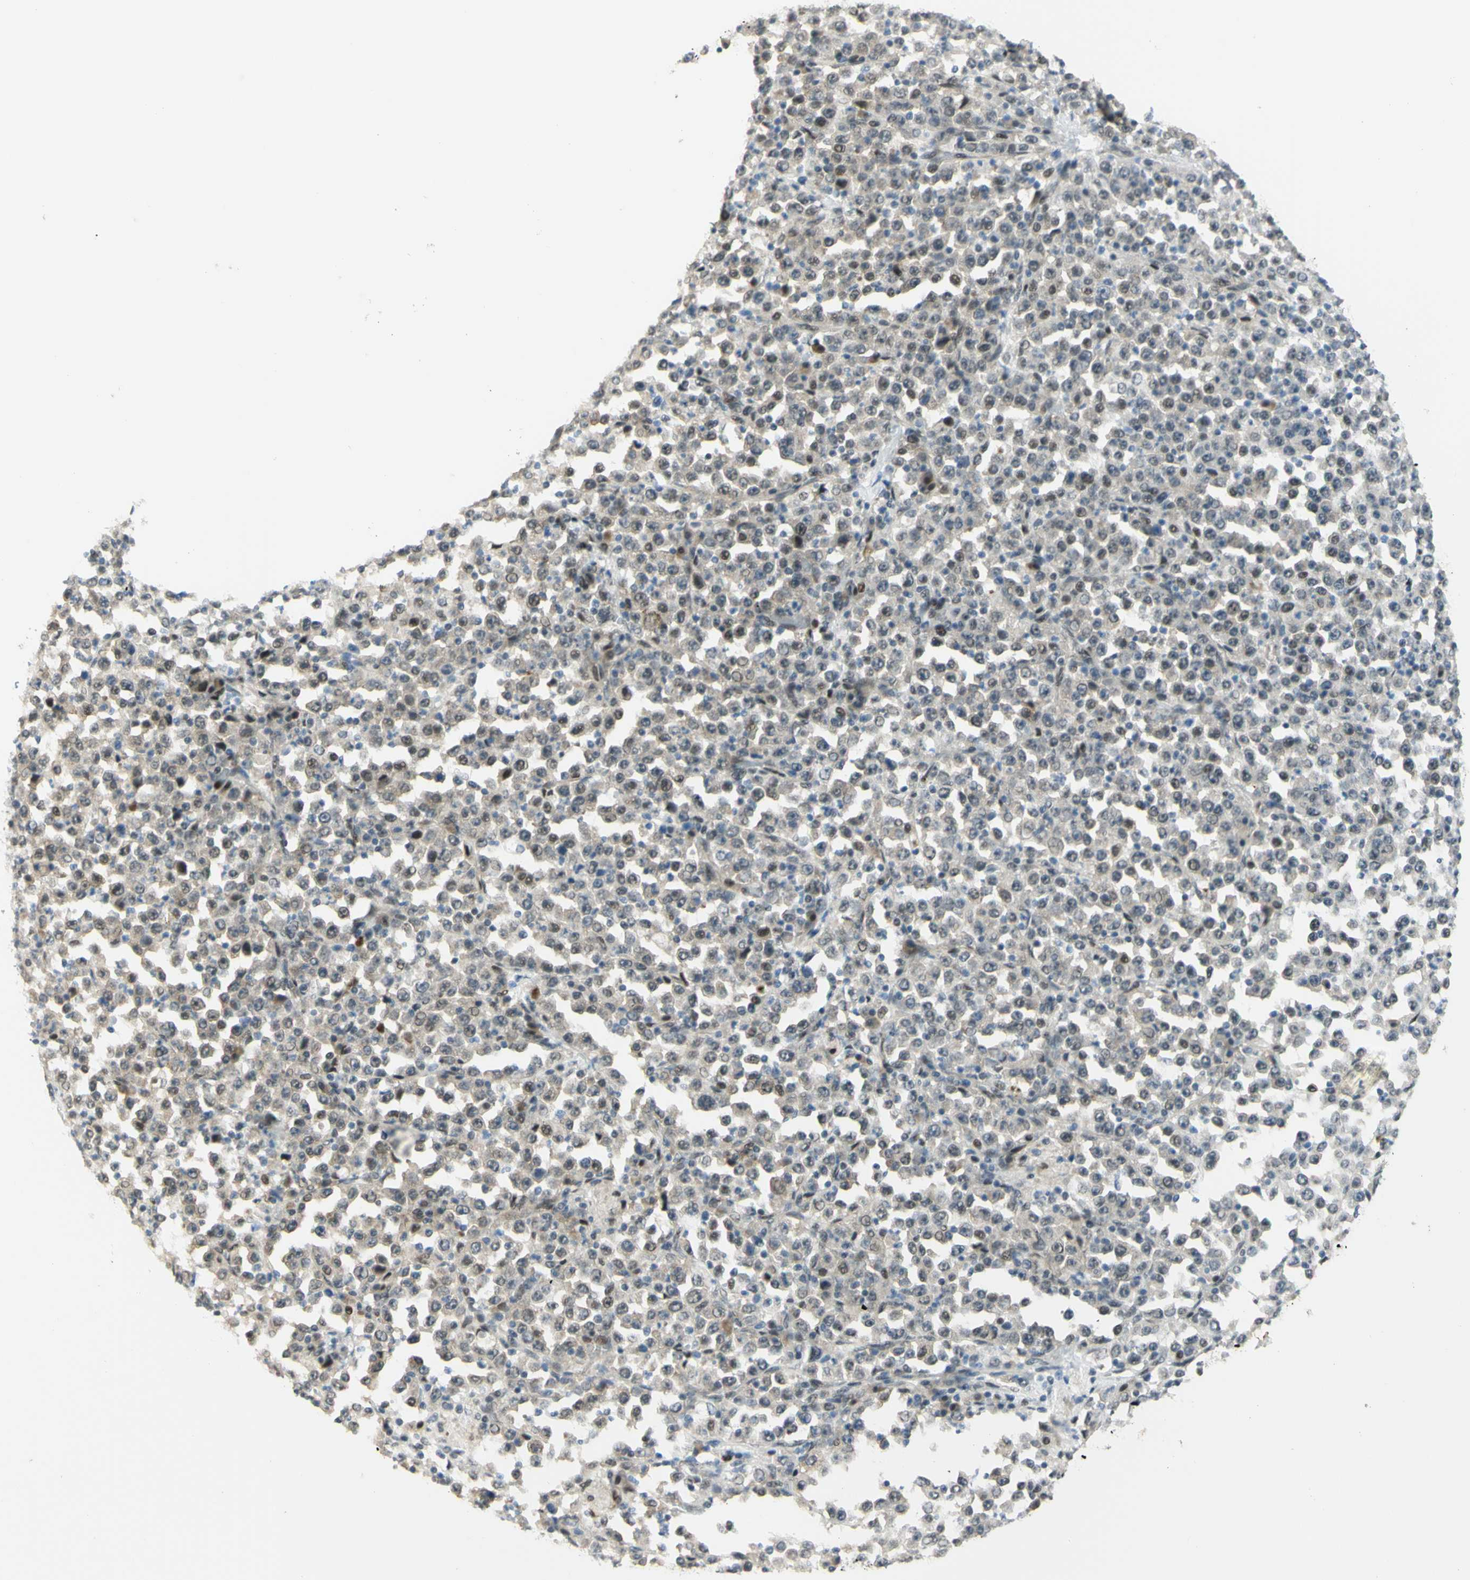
{"staining": {"intensity": "weak", "quantity": "25%-75%", "location": "nuclear"}, "tissue": "stomach cancer", "cell_type": "Tumor cells", "image_type": "cancer", "snomed": [{"axis": "morphology", "description": "Normal tissue, NOS"}, {"axis": "morphology", "description": "Adenocarcinoma, NOS"}, {"axis": "topography", "description": "Stomach, upper"}, {"axis": "topography", "description": "Stomach"}], "caption": "Stomach cancer stained with immunohistochemistry (IHC) reveals weak nuclear expression in about 25%-75% of tumor cells. Using DAB (3,3'-diaminobenzidine) (brown) and hematoxylin (blue) stains, captured at high magnification using brightfield microscopy.", "gene": "DDX1", "patient": {"sex": "male", "age": 59}}